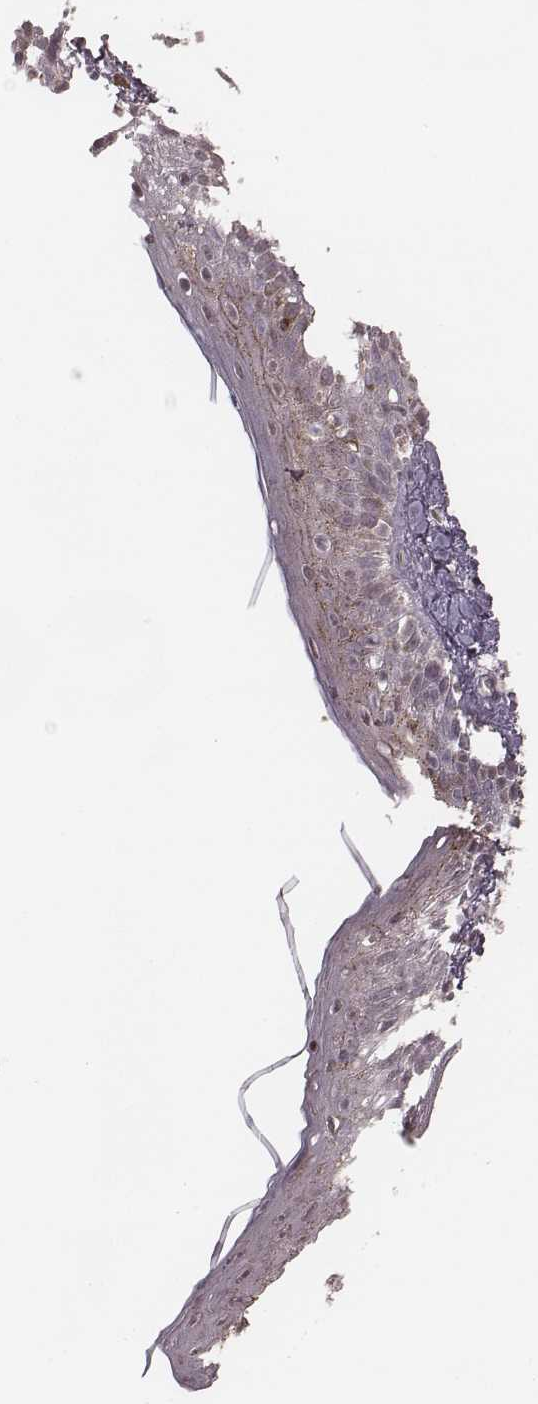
{"staining": {"intensity": "negative", "quantity": "none", "location": "none"}, "tissue": "skin", "cell_type": "Fibroblasts", "image_type": "normal", "snomed": [{"axis": "morphology", "description": "Normal tissue, NOS"}, {"axis": "topography", "description": "Skin"}], "caption": "DAB (3,3'-diaminobenzidine) immunohistochemical staining of unremarkable human skin shows no significant staining in fibroblasts. (Immunohistochemistry (ihc), brightfield microscopy, high magnification).", "gene": "SLC7A4", "patient": {"sex": "male", "age": 76}}